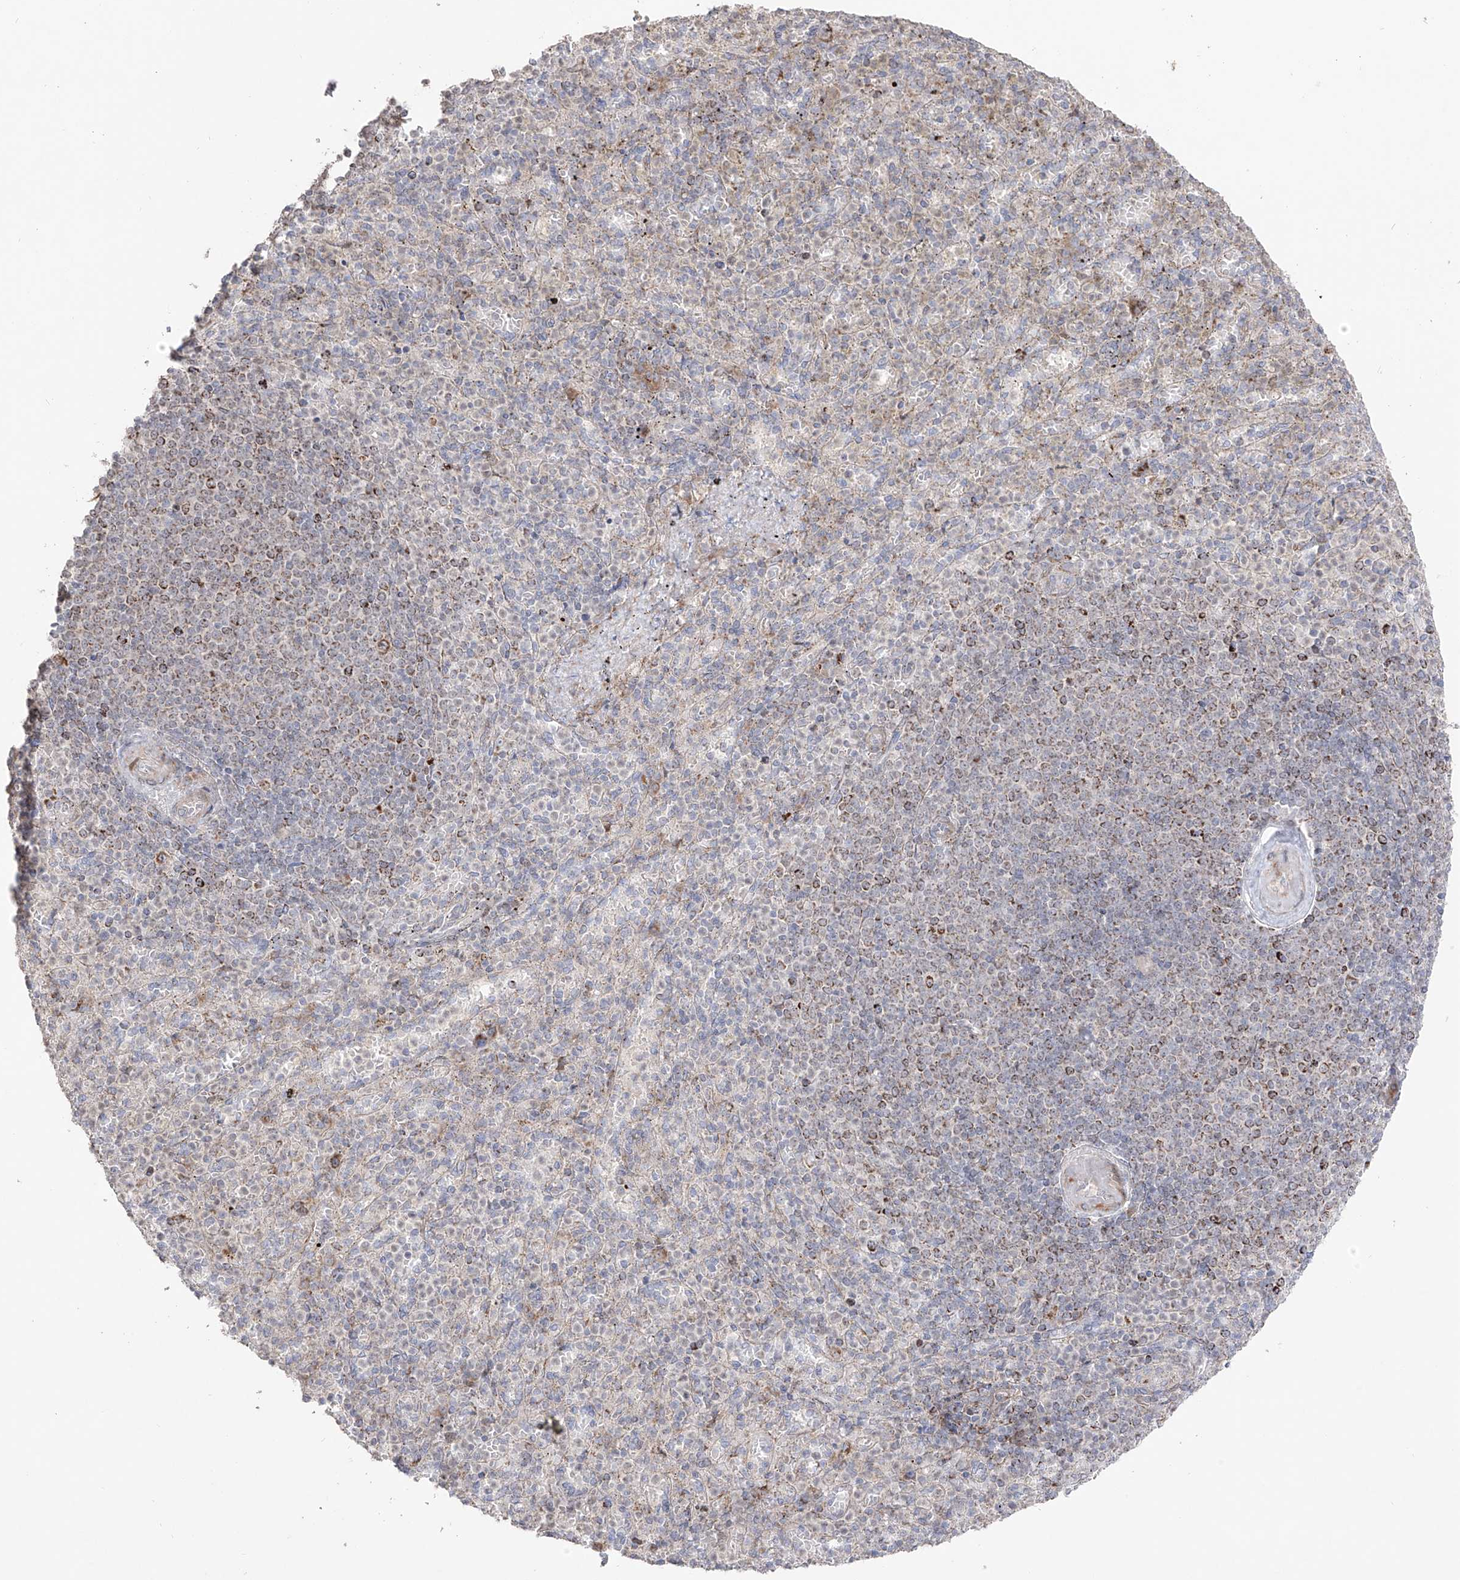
{"staining": {"intensity": "moderate", "quantity": "<25%", "location": "cytoplasmic/membranous"}, "tissue": "spleen", "cell_type": "Cells in red pulp", "image_type": "normal", "snomed": [{"axis": "morphology", "description": "Normal tissue, NOS"}, {"axis": "topography", "description": "Spleen"}], "caption": "Spleen stained with a brown dye displays moderate cytoplasmic/membranous positive positivity in about <25% of cells in red pulp.", "gene": "YKT6", "patient": {"sex": "female", "age": 74}}